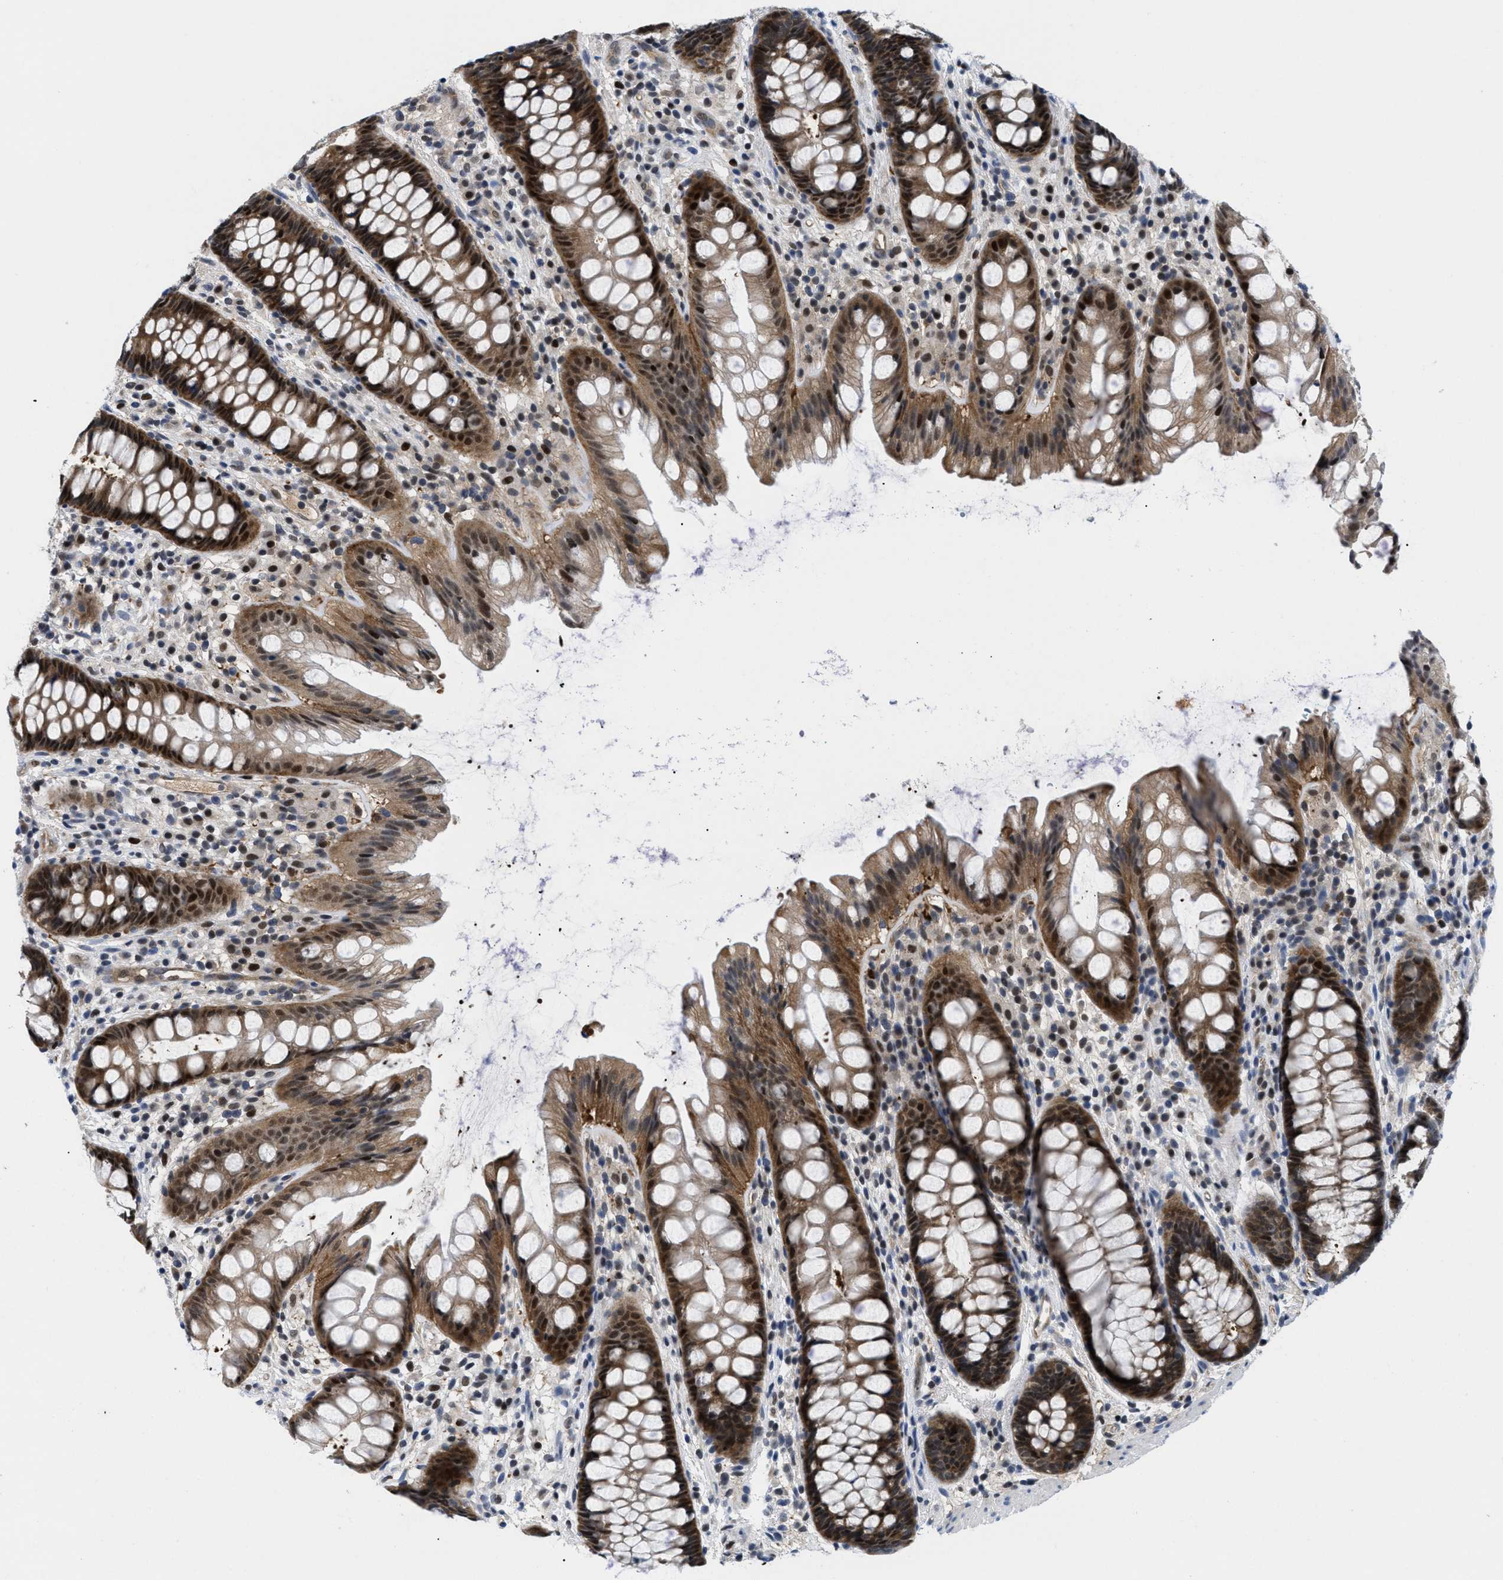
{"staining": {"intensity": "strong", "quantity": ">75%", "location": "cytoplasmic/membranous,nuclear"}, "tissue": "rectum", "cell_type": "Glandular cells", "image_type": "normal", "snomed": [{"axis": "morphology", "description": "Normal tissue, NOS"}, {"axis": "topography", "description": "Rectum"}], "caption": "Rectum stained with immunohistochemistry shows strong cytoplasmic/membranous,nuclear expression in about >75% of glandular cells. The staining was performed using DAB (3,3'-diaminobenzidine), with brown indicating positive protein expression. Nuclei are stained blue with hematoxylin.", "gene": "SLC29A2", "patient": {"sex": "female", "age": 65}}